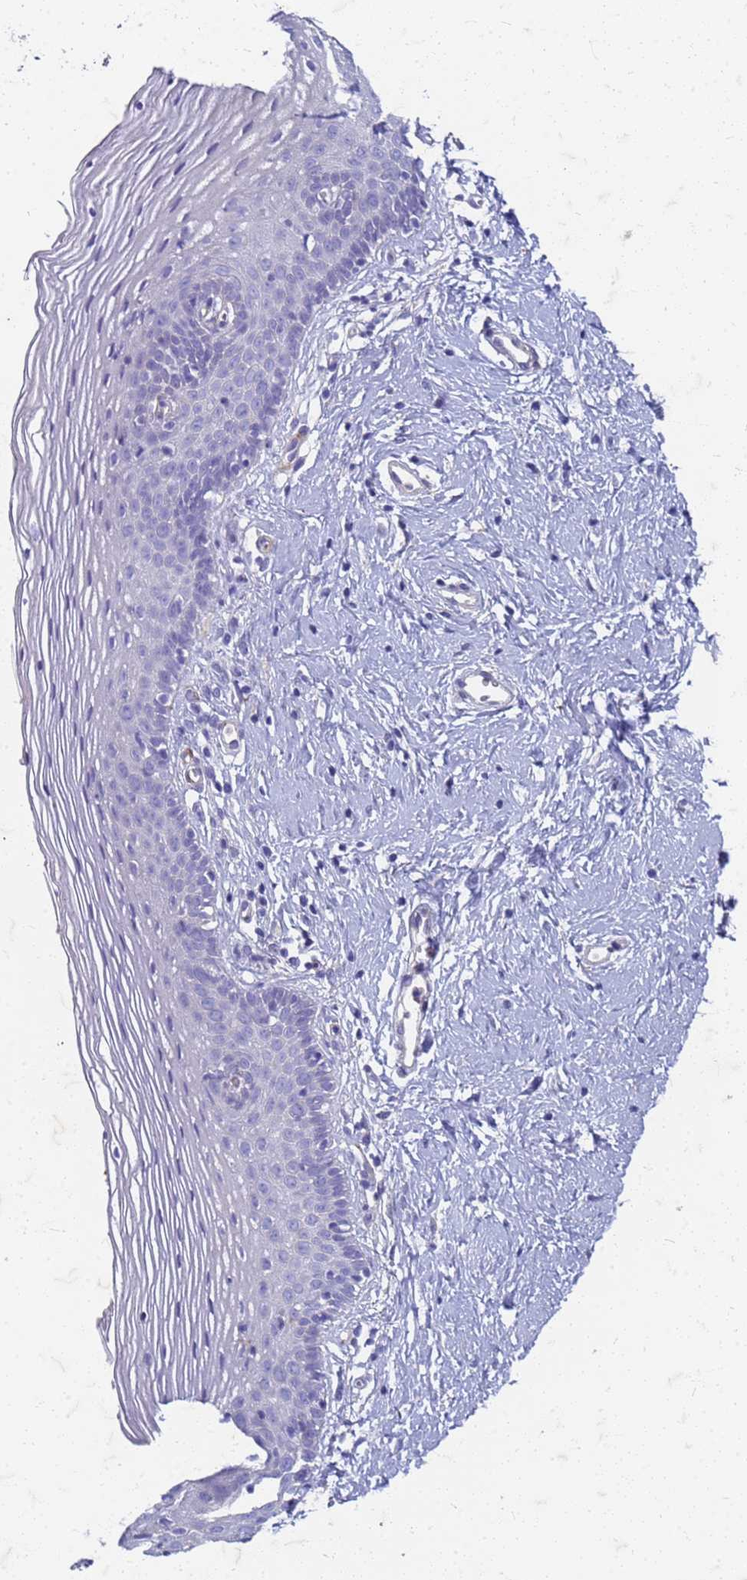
{"staining": {"intensity": "negative", "quantity": "none", "location": "none"}, "tissue": "vagina", "cell_type": "Squamous epithelial cells", "image_type": "normal", "snomed": [{"axis": "morphology", "description": "Normal tissue, NOS"}, {"axis": "topography", "description": "Vagina"}], "caption": "IHC image of benign vagina stained for a protein (brown), which shows no expression in squamous epithelial cells.", "gene": "TRIM64B", "patient": {"sex": "female", "age": 32}}